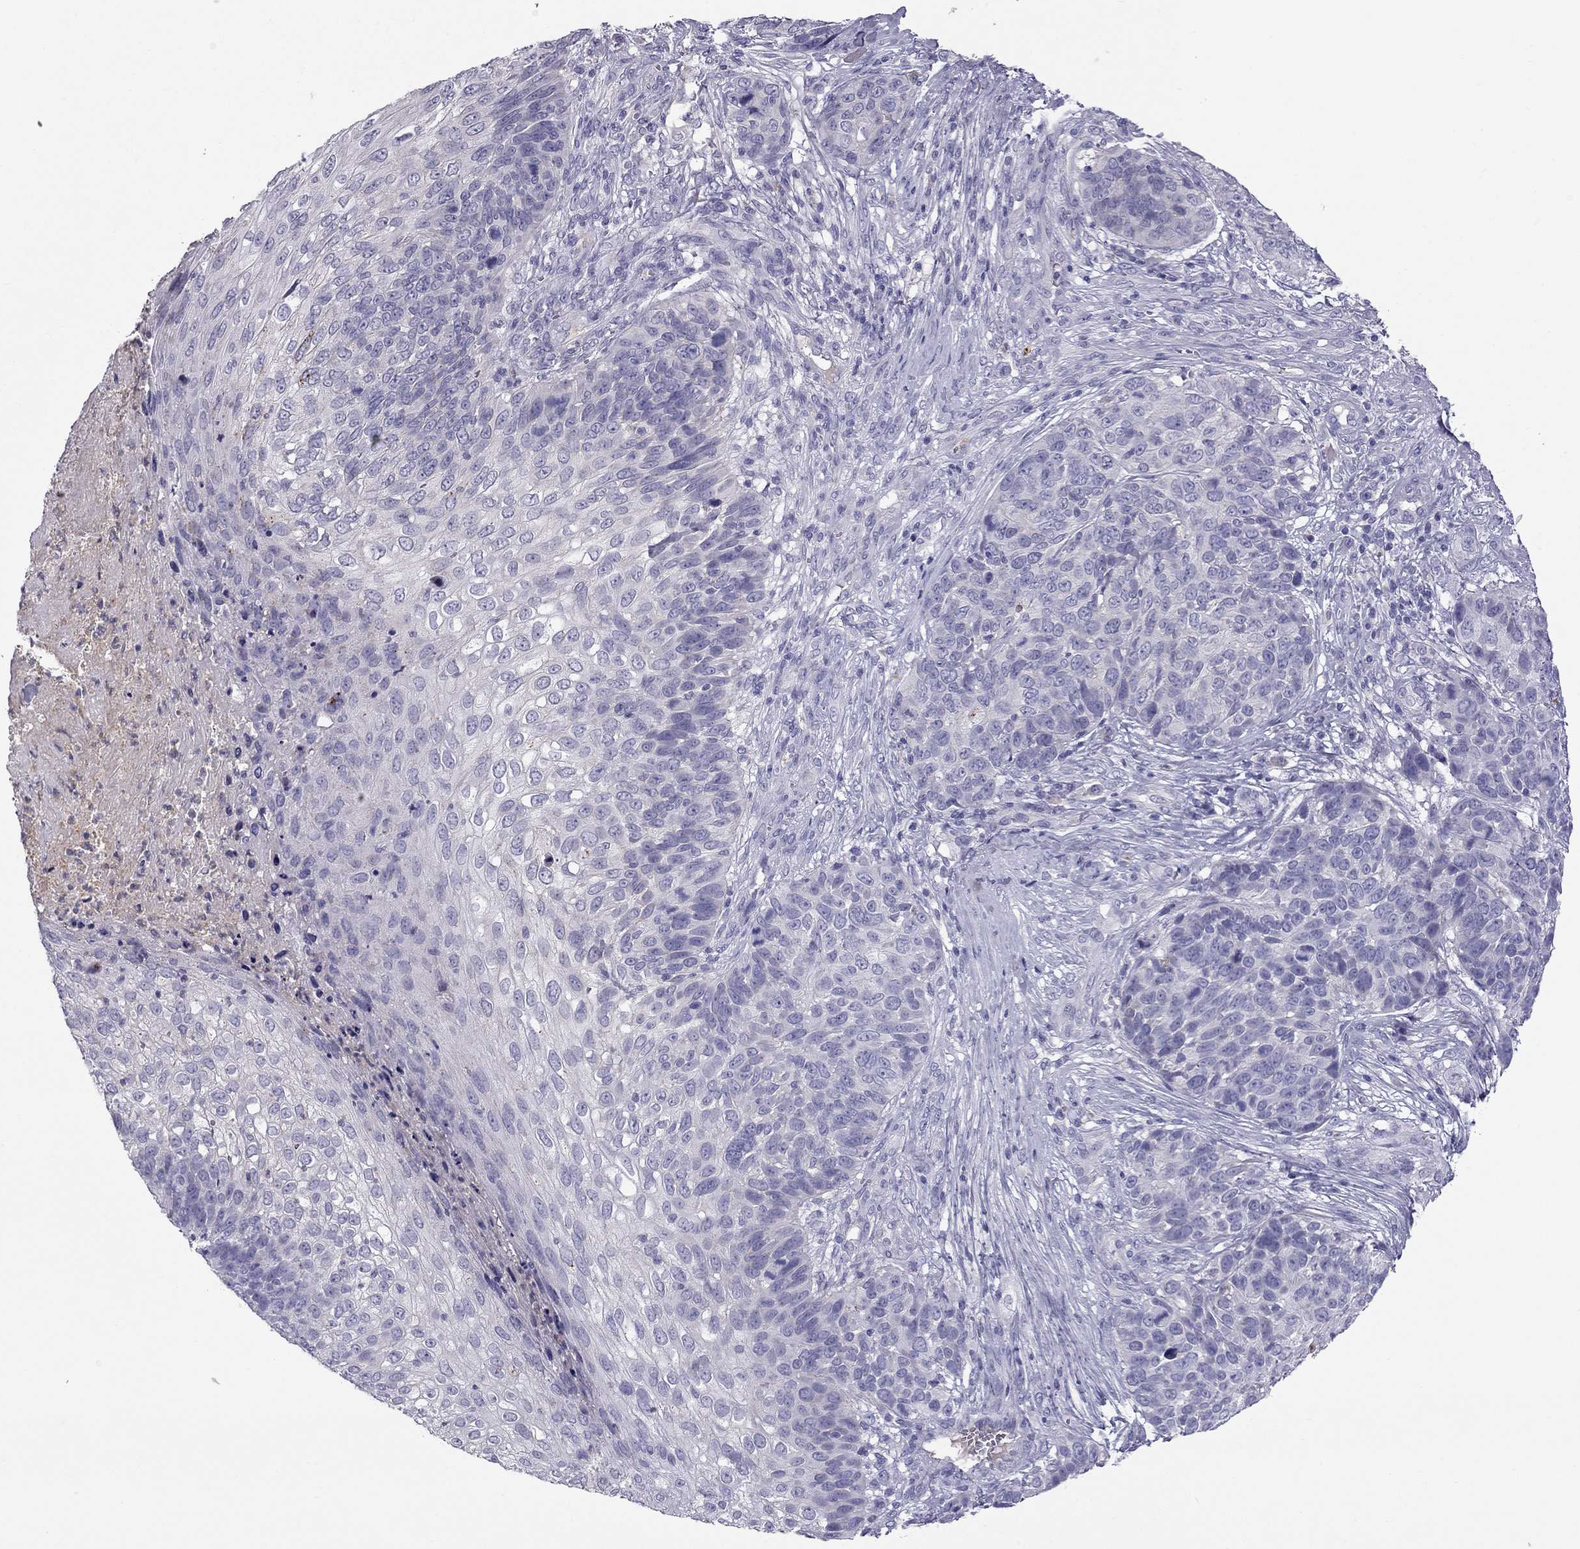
{"staining": {"intensity": "negative", "quantity": "none", "location": "none"}, "tissue": "skin cancer", "cell_type": "Tumor cells", "image_type": "cancer", "snomed": [{"axis": "morphology", "description": "Squamous cell carcinoma, NOS"}, {"axis": "topography", "description": "Skin"}], "caption": "Immunohistochemistry (IHC) histopathology image of human skin squamous cell carcinoma stained for a protein (brown), which shows no positivity in tumor cells.", "gene": "STOML3", "patient": {"sex": "male", "age": 92}}